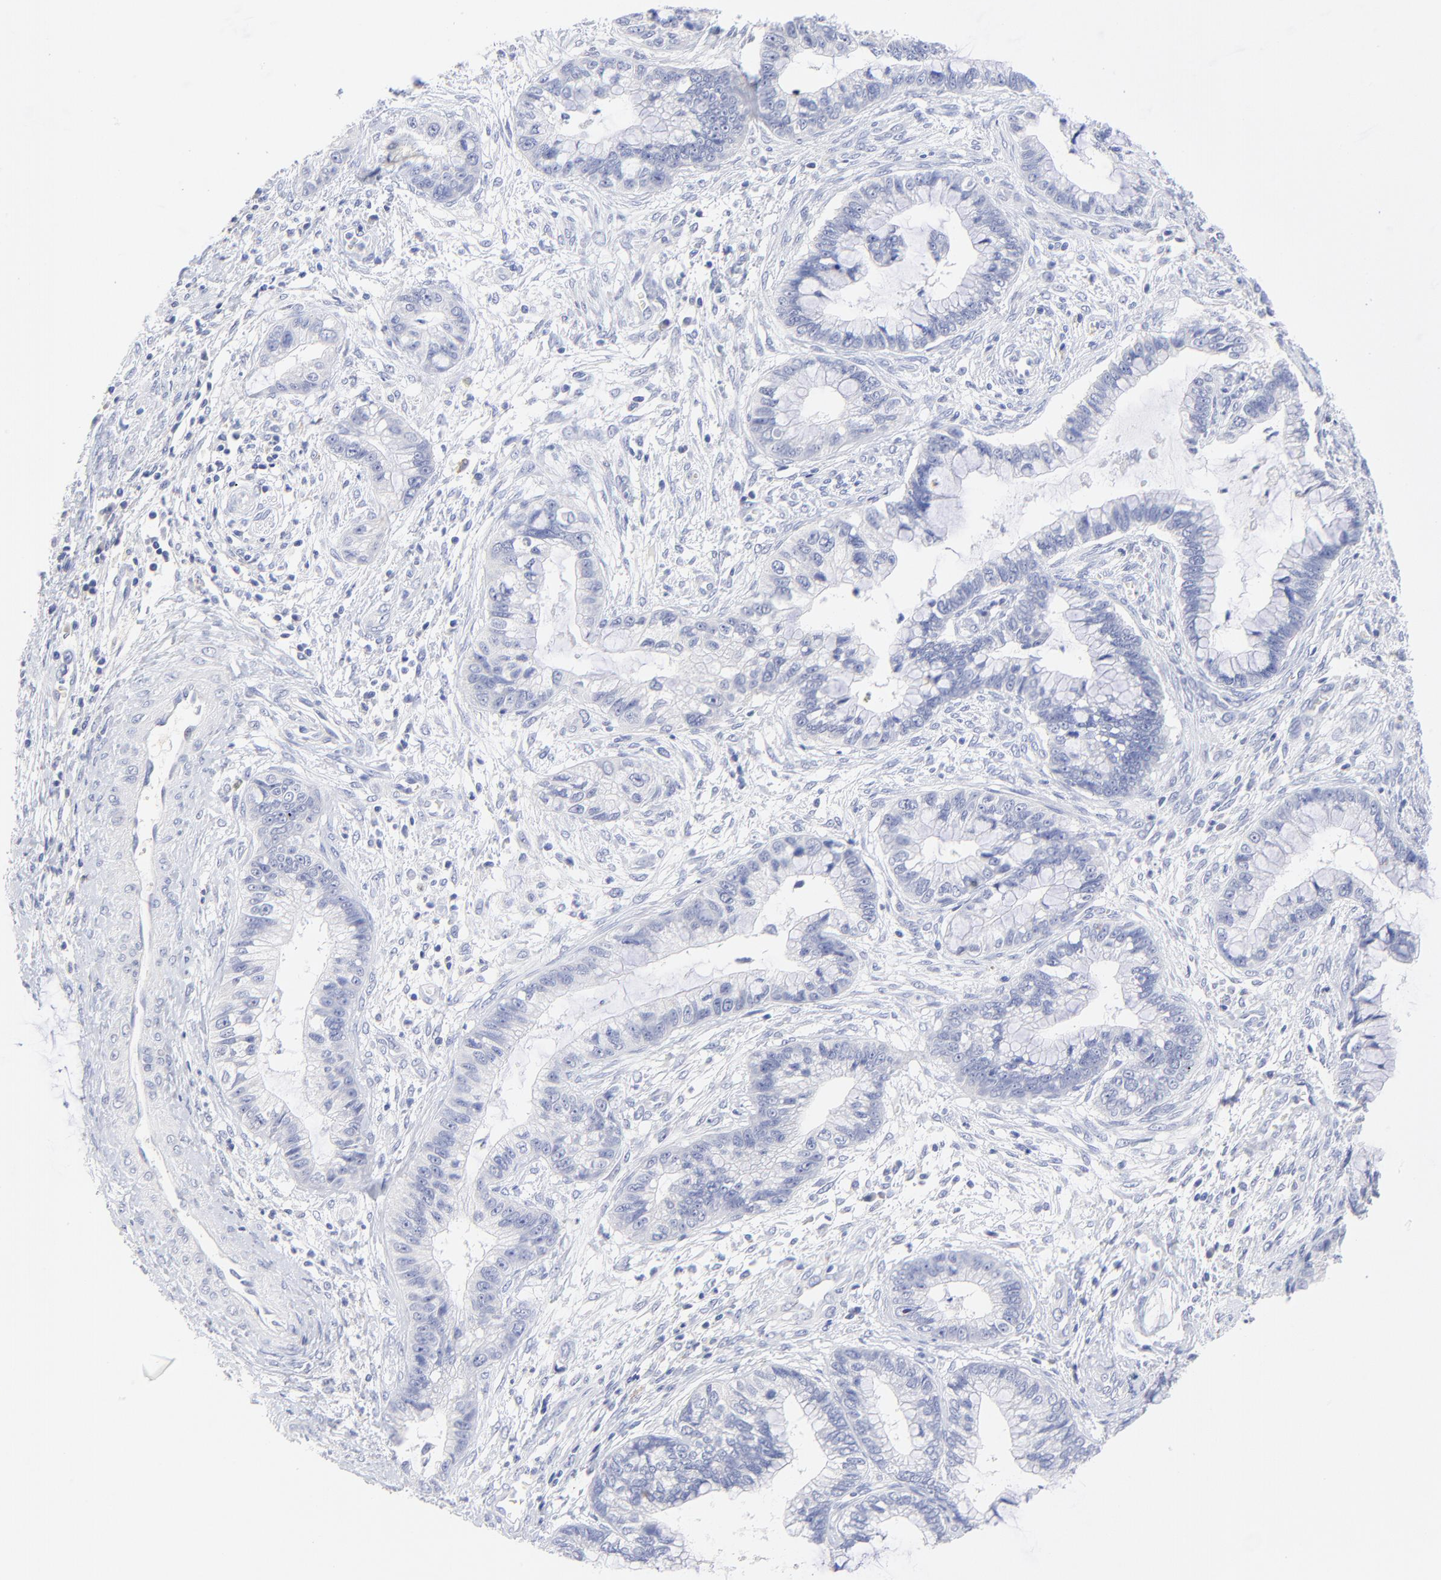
{"staining": {"intensity": "negative", "quantity": "none", "location": "none"}, "tissue": "cervical cancer", "cell_type": "Tumor cells", "image_type": "cancer", "snomed": [{"axis": "morphology", "description": "Adenocarcinoma, NOS"}, {"axis": "topography", "description": "Cervix"}], "caption": "Histopathology image shows no significant protein expression in tumor cells of cervical cancer.", "gene": "SULT4A1", "patient": {"sex": "female", "age": 44}}